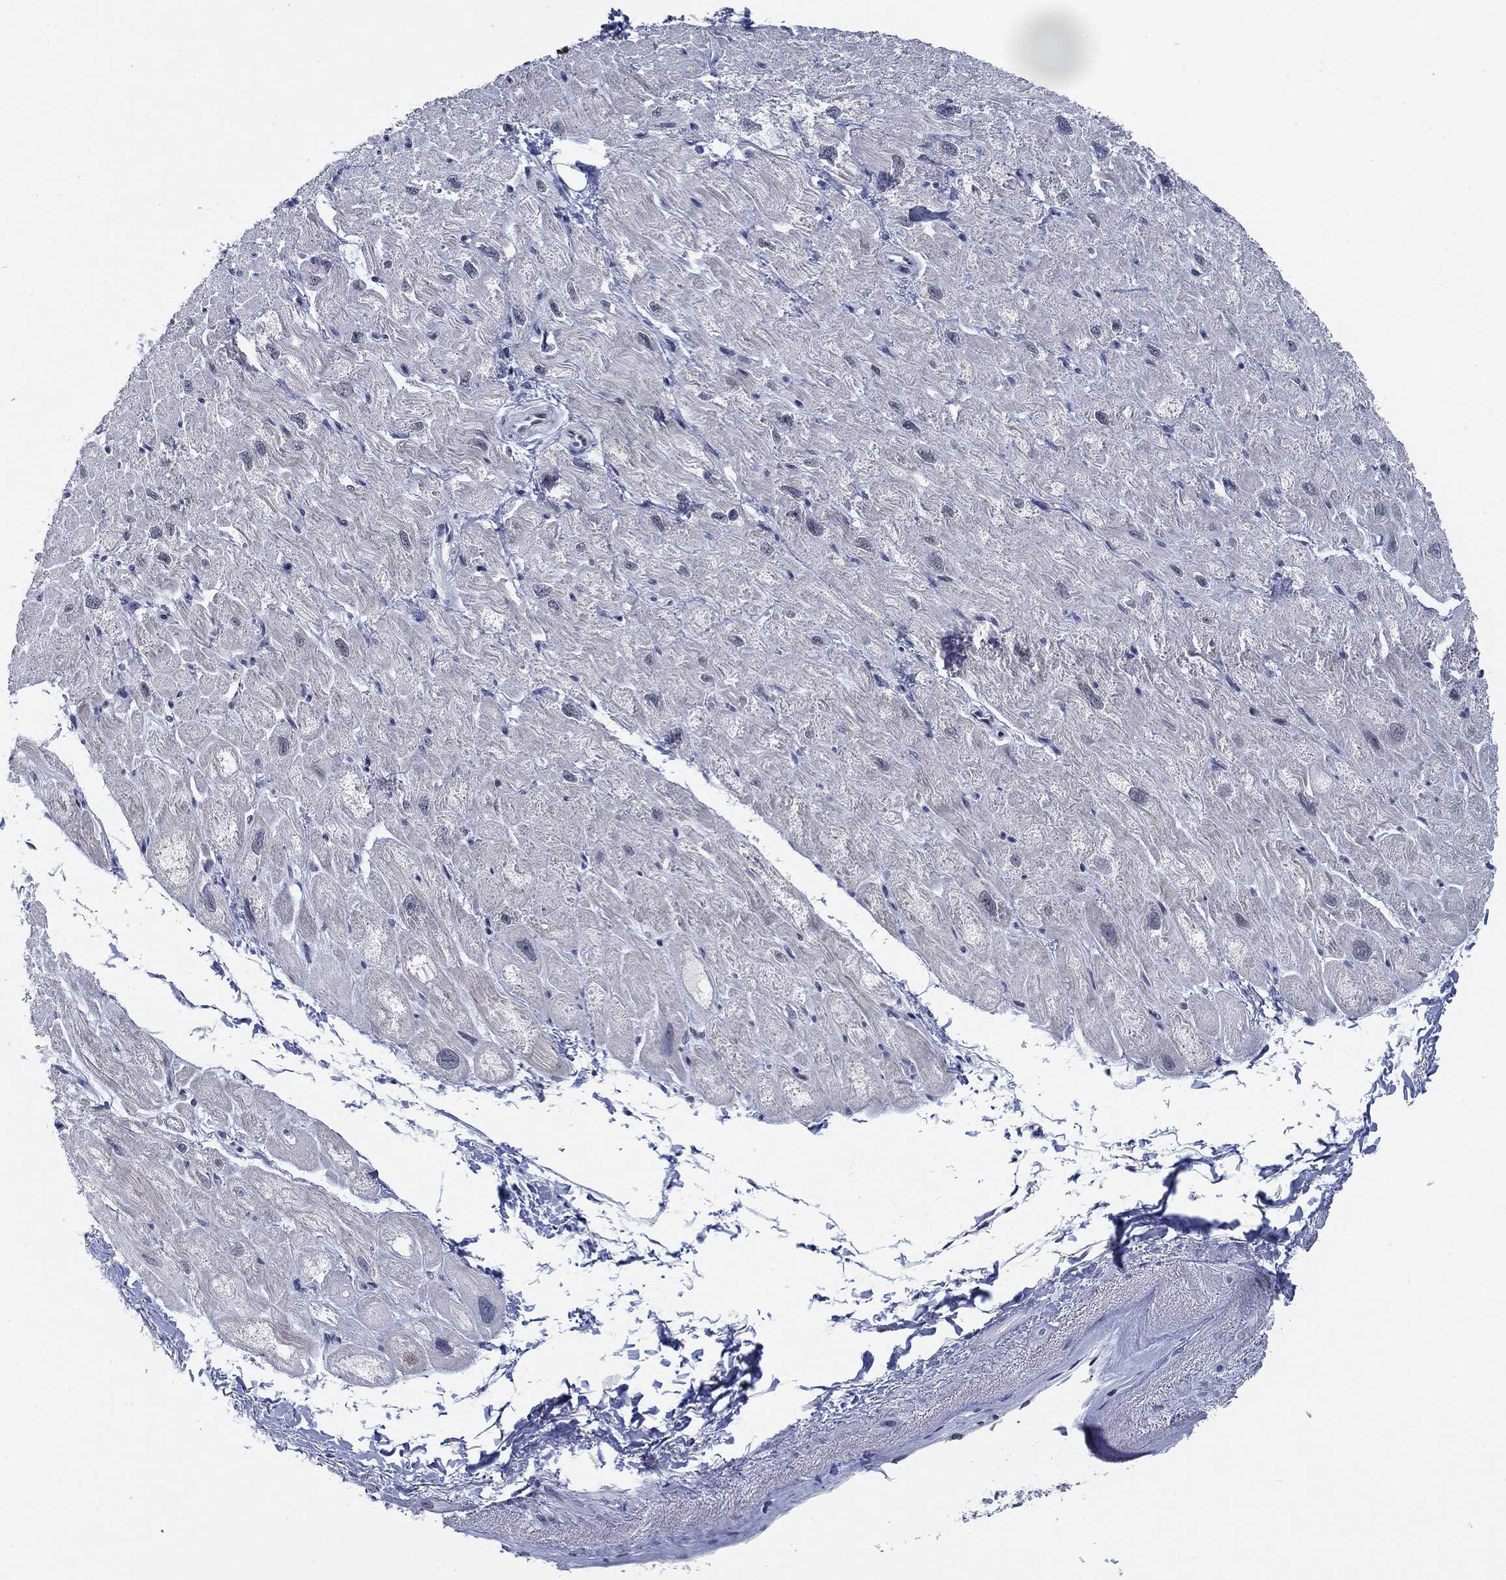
{"staining": {"intensity": "negative", "quantity": "none", "location": "none"}, "tissue": "heart muscle", "cell_type": "Cardiomyocytes", "image_type": "normal", "snomed": [{"axis": "morphology", "description": "Normal tissue, NOS"}, {"axis": "topography", "description": "Heart"}], "caption": "DAB immunohistochemical staining of normal heart muscle shows no significant expression in cardiomyocytes. Nuclei are stained in blue.", "gene": "NEU3", "patient": {"sex": "male", "age": 66}}